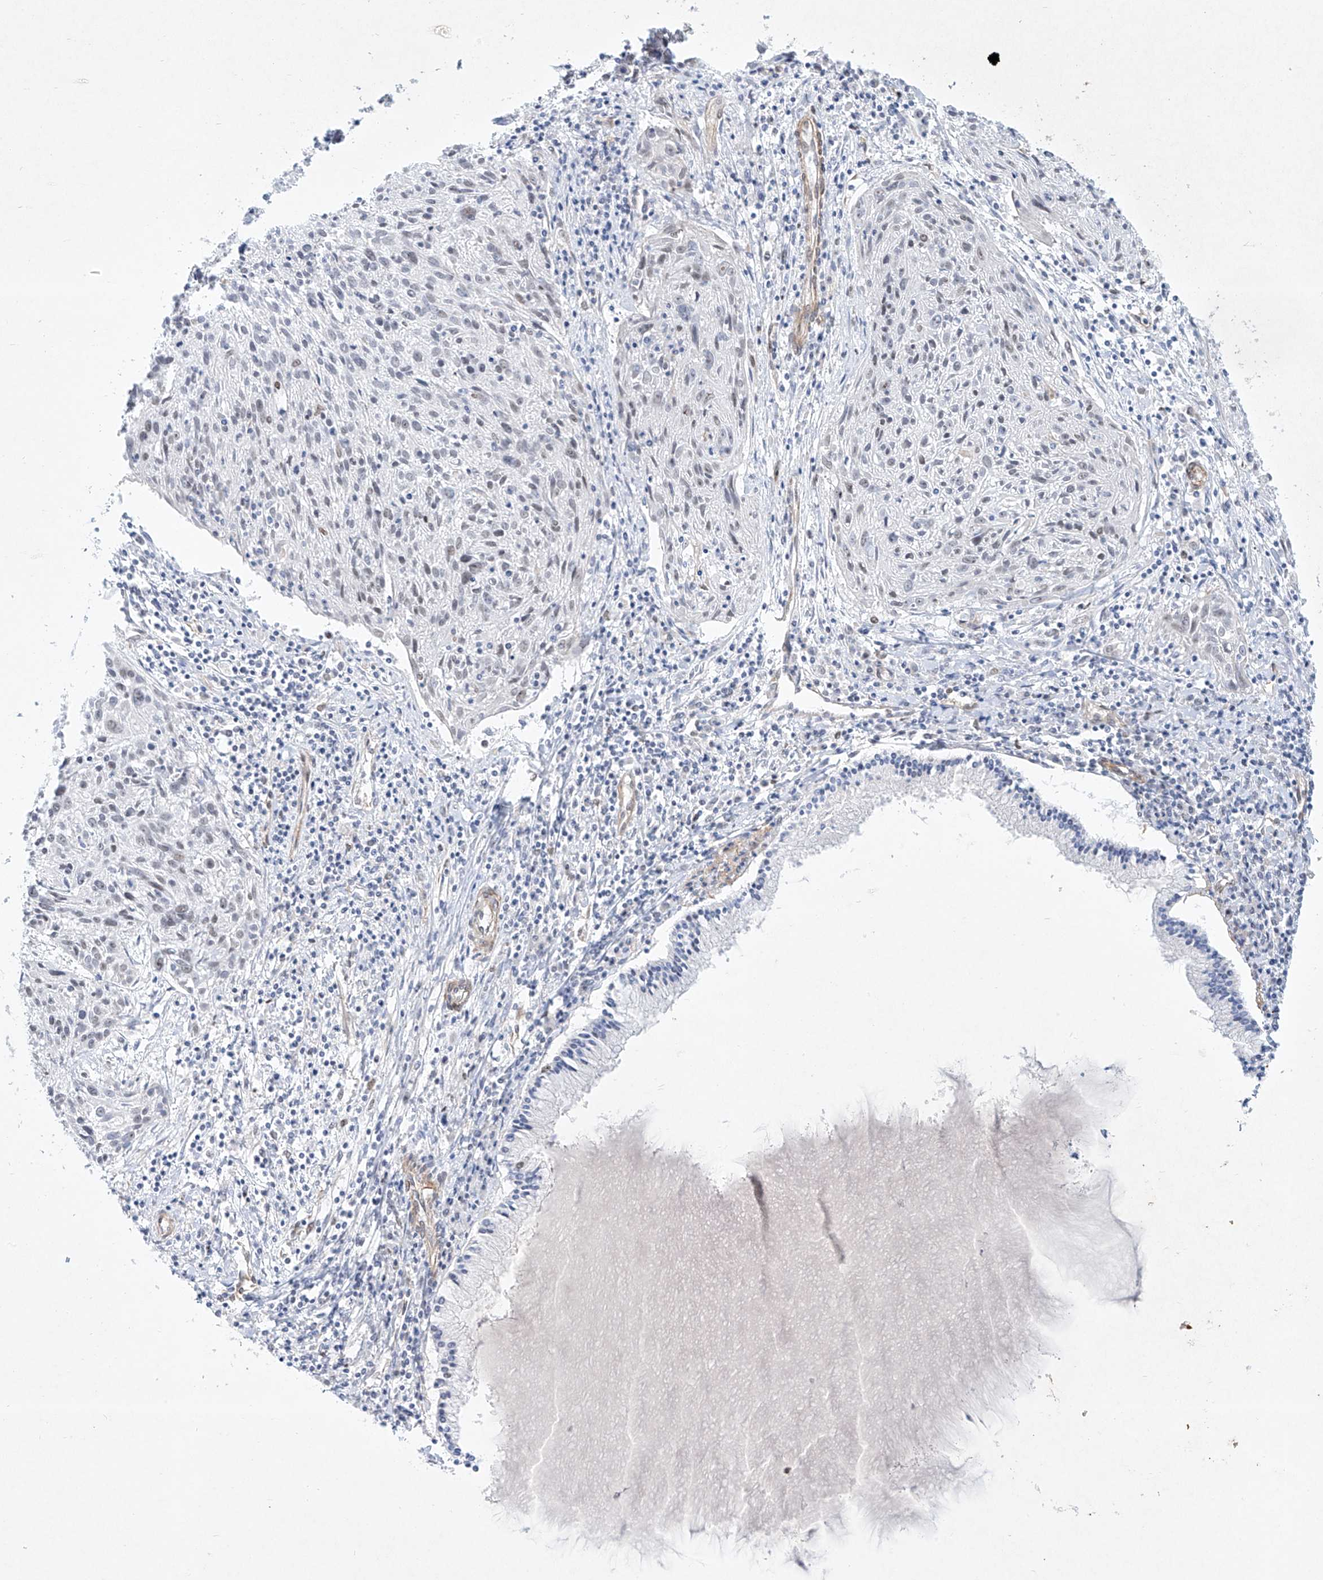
{"staining": {"intensity": "weak", "quantity": "<25%", "location": "nuclear"}, "tissue": "cervical cancer", "cell_type": "Tumor cells", "image_type": "cancer", "snomed": [{"axis": "morphology", "description": "Squamous cell carcinoma, NOS"}, {"axis": "topography", "description": "Cervix"}], "caption": "Image shows no protein positivity in tumor cells of squamous cell carcinoma (cervical) tissue.", "gene": "REEP2", "patient": {"sex": "female", "age": 51}}